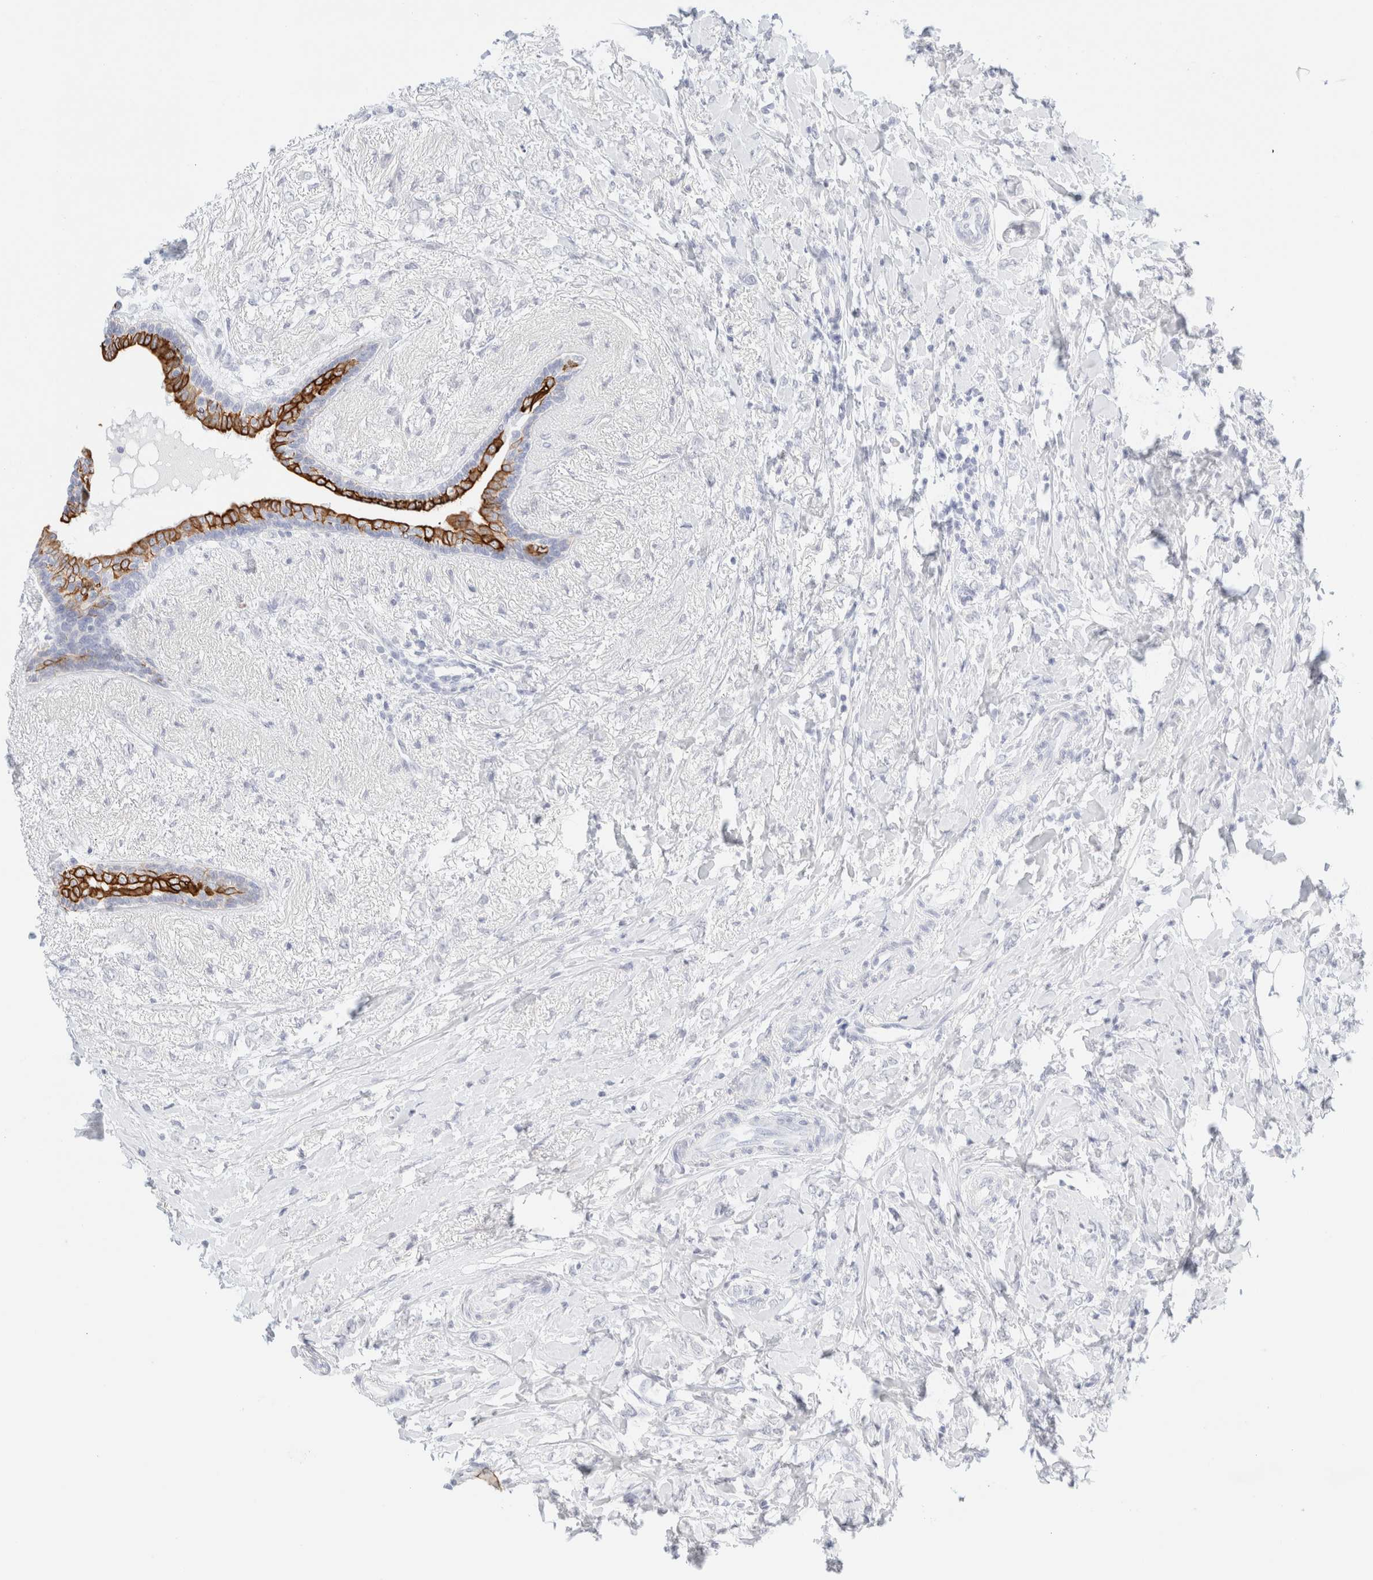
{"staining": {"intensity": "negative", "quantity": "none", "location": "none"}, "tissue": "breast cancer", "cell_type": "Tumor cells", "image_type": "cancer", "snomed": [{"axis": "morphology", "description": "Normal tissue, NOS"}, {"axis": "morphology", "description": "Lobular carcinoma"}, {"axis": "topography", "description": "Breast"}], "caption": "Human breast cancer (lobular carcinoma) stained for a protein using immunohistochemistry (IHC) reveals no staining in tumor cells.", "gene": "KRT15", "patient": {"sex": "female", "age": 47}}